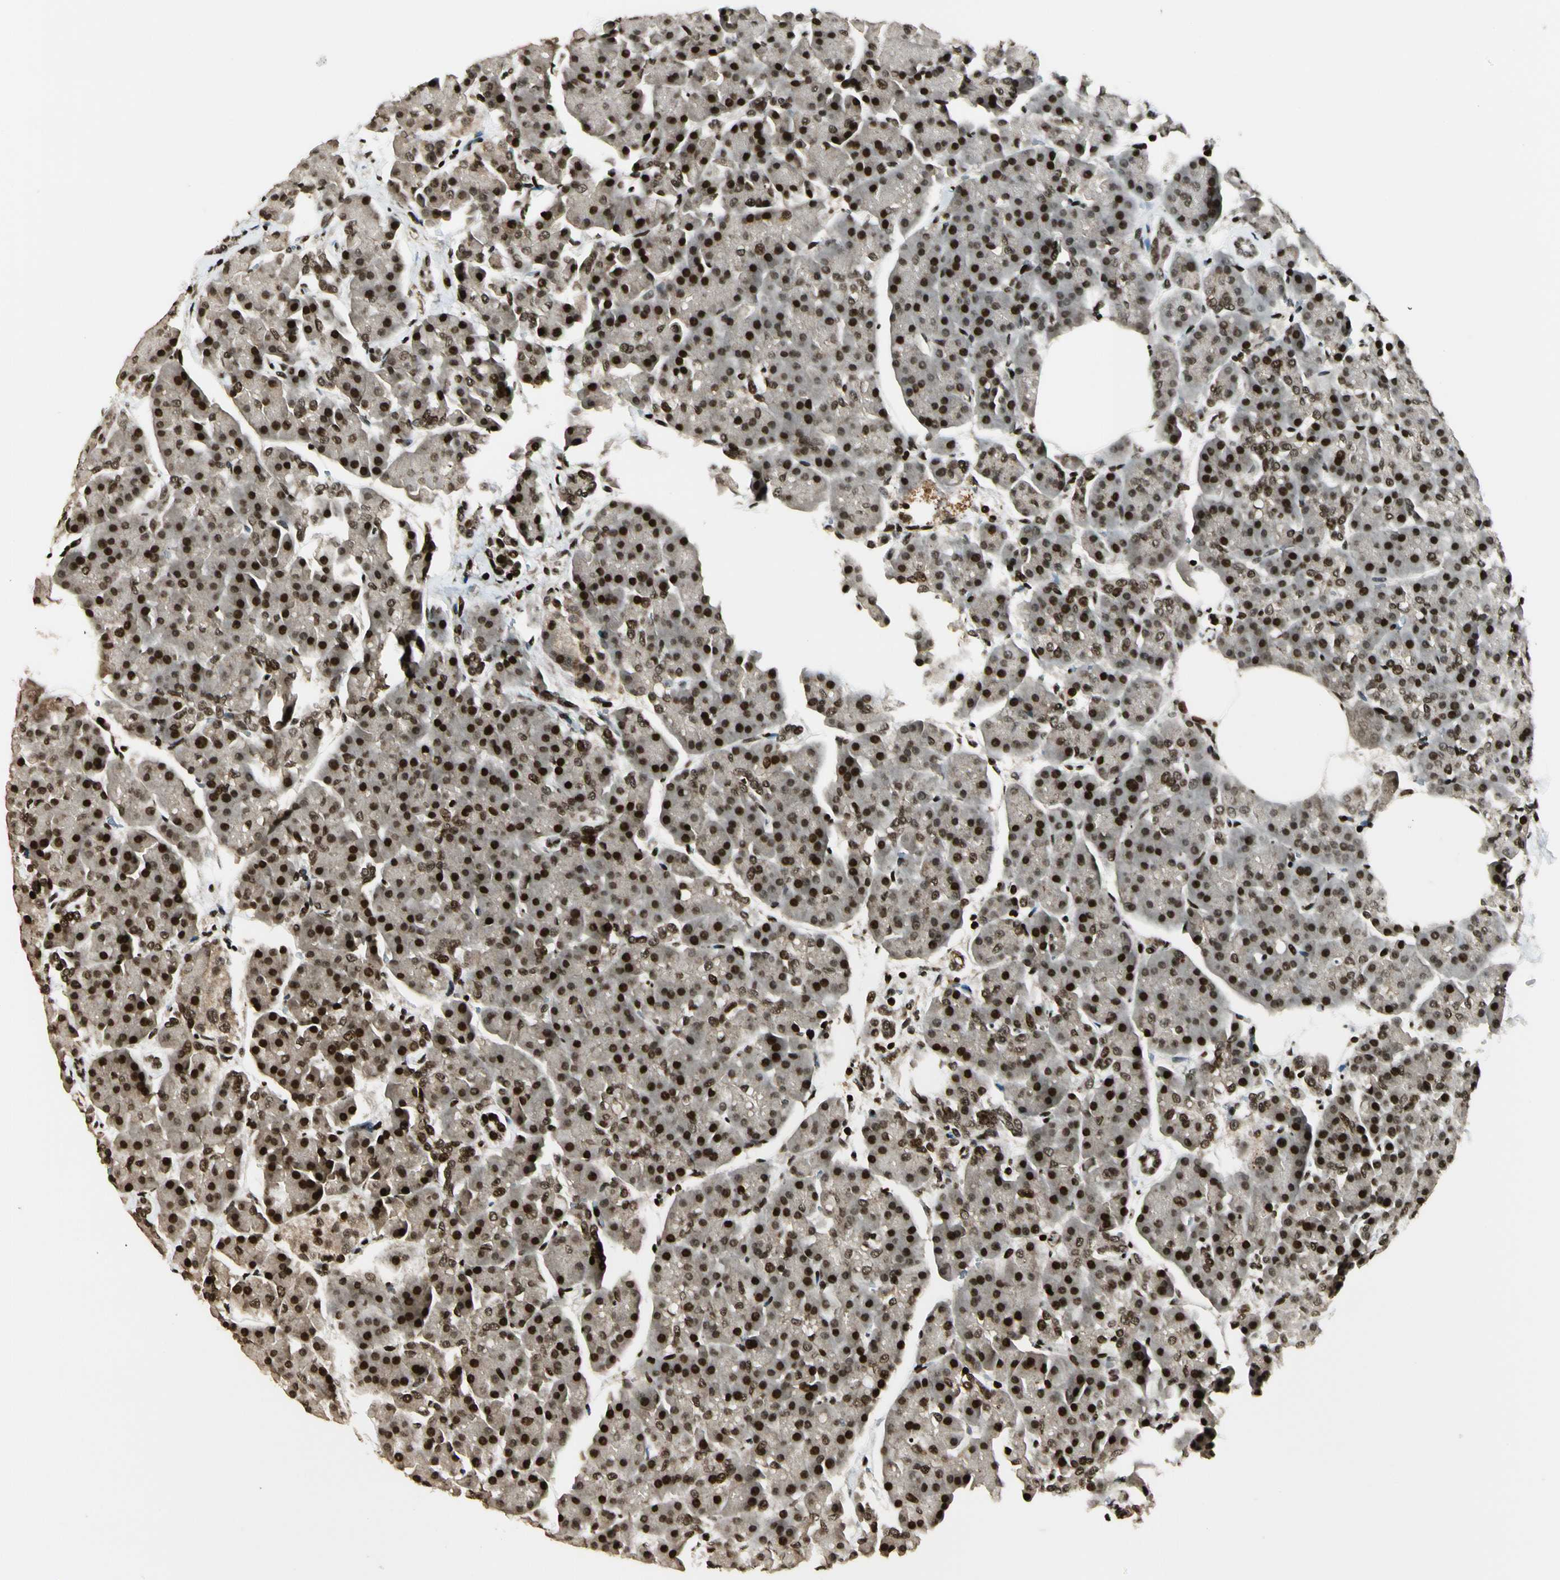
{"staining": {"intensity": "strong", "quantity": ">75%", "location": "nuclear"}, "tissue": "pancreas", "cell_type": "Exocrine glandular cells", "image_type": "normal", "snomed": [{"axis": "morphology", "description": "Normal tissue, NOS"}, {"axis": "topography", "description": "Pancreas"}], "caption": "Immunohistochemical staining of benign pancreas demonstrates >75% levels of strong nuclear protein positivity in approximately >75% of exocrine glandular cells.", "gene": "TSHZ3", "patient": {"sex": "female", "age": 70}}